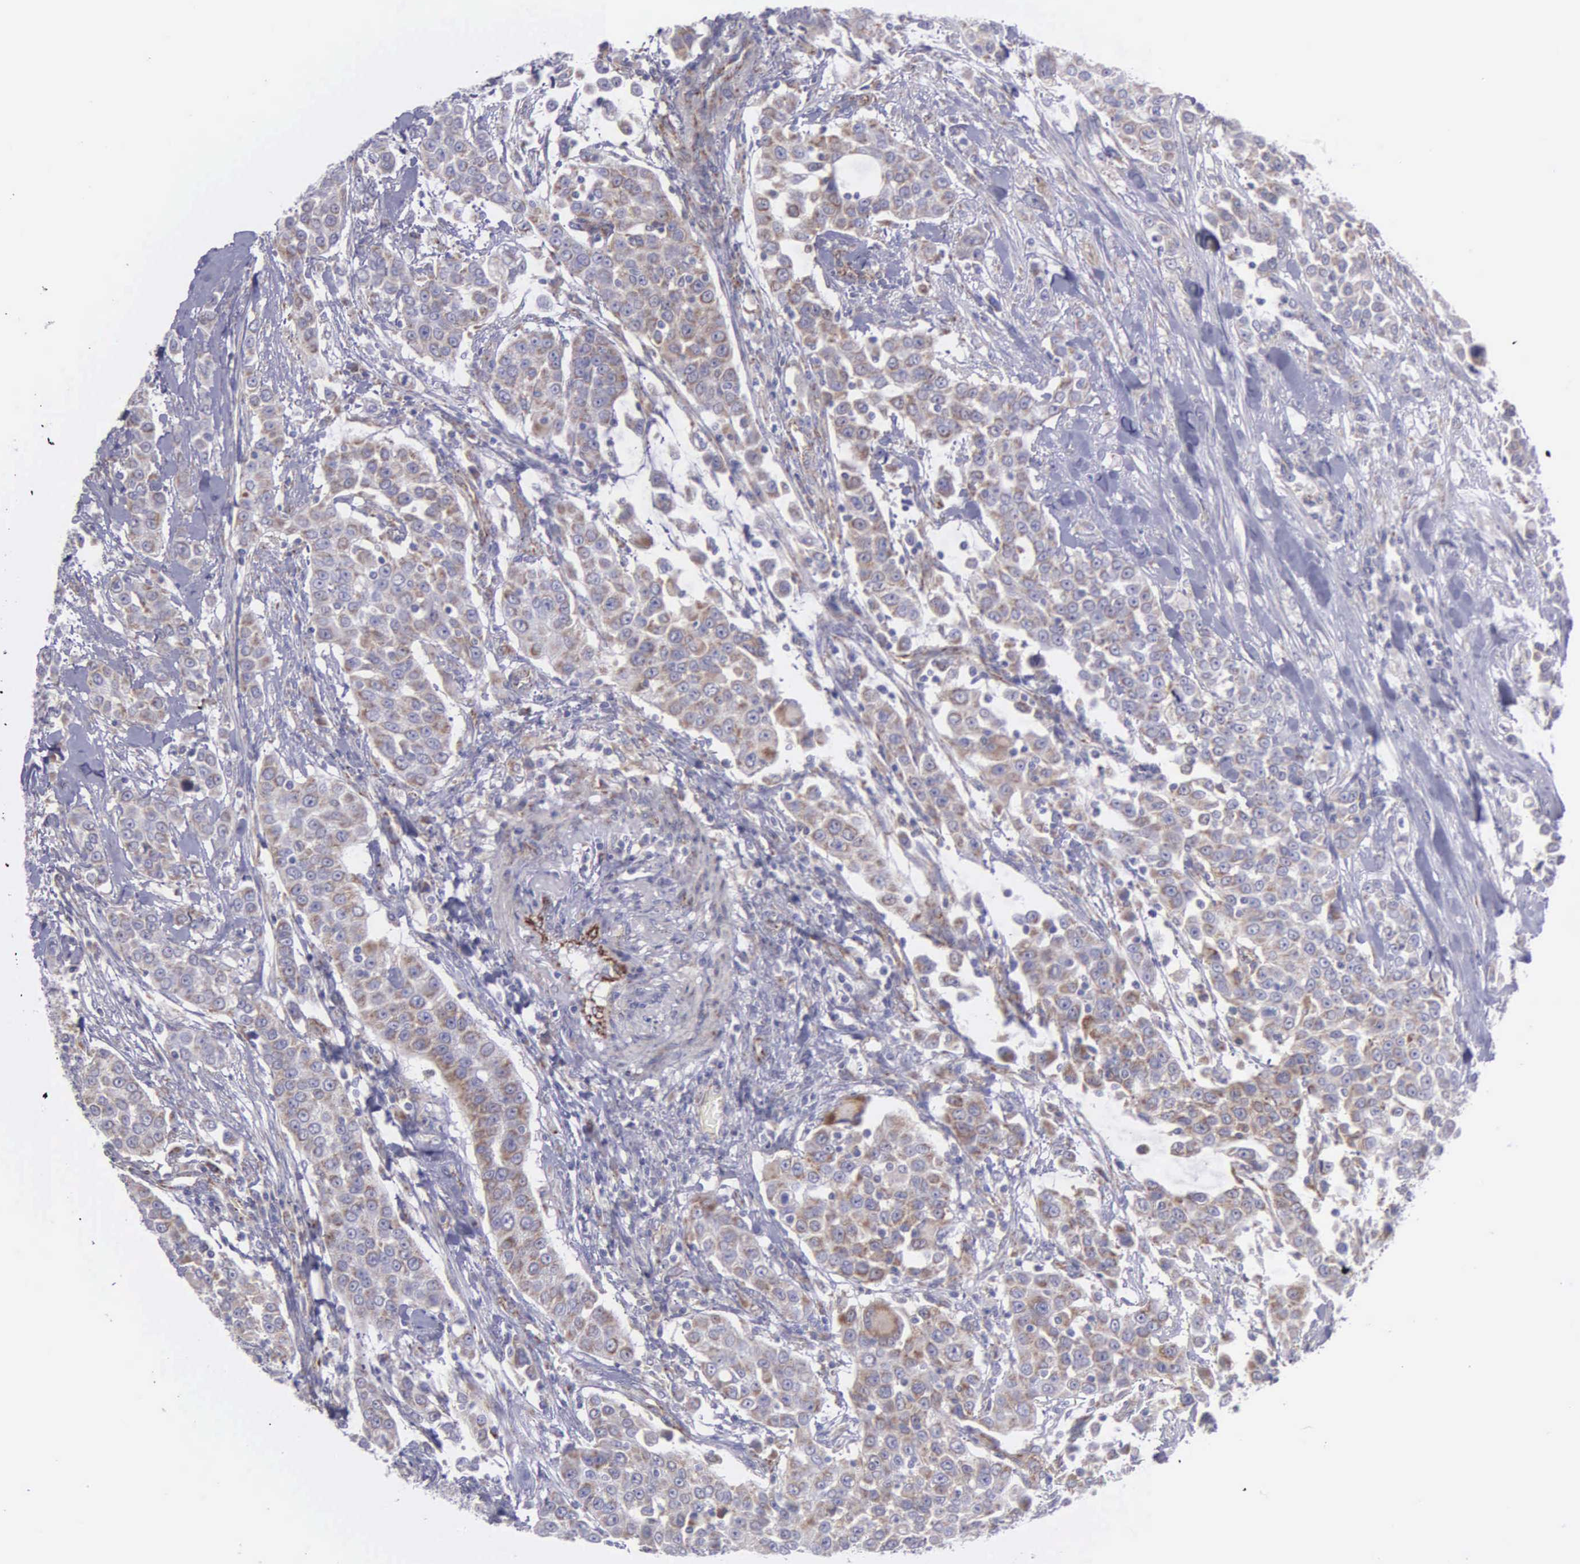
{"staining": {"intensity": "weak", "quantity": "25%-75%", "location": "cytoplasmic/membranous"}, "tissue": "urothelial cancer", "cell_type": "Tumor cells", "image_type": "cancer", "snomed": [{"axis": "morphology", "description": "Urothelial carcinoma, High grade"}, {"axis": "topography", "description": "Urinary bladder"}], "caption": "IHC staining of high-grade urothelial carcinoma, which displays low levels of weak cytoplasmic/membranous staining in about 25%-75% of tumor cells indicating weak cytoplasmic/membranous protein positivity. The staining was performed using DAB (3,3'-diaminobenzidine) (brown) for protein detection and nuclei were counterstained in hematoxylin (blue).", "gene": "SYNJ2BP", "patient": {"sex": "female", "age": 80}}